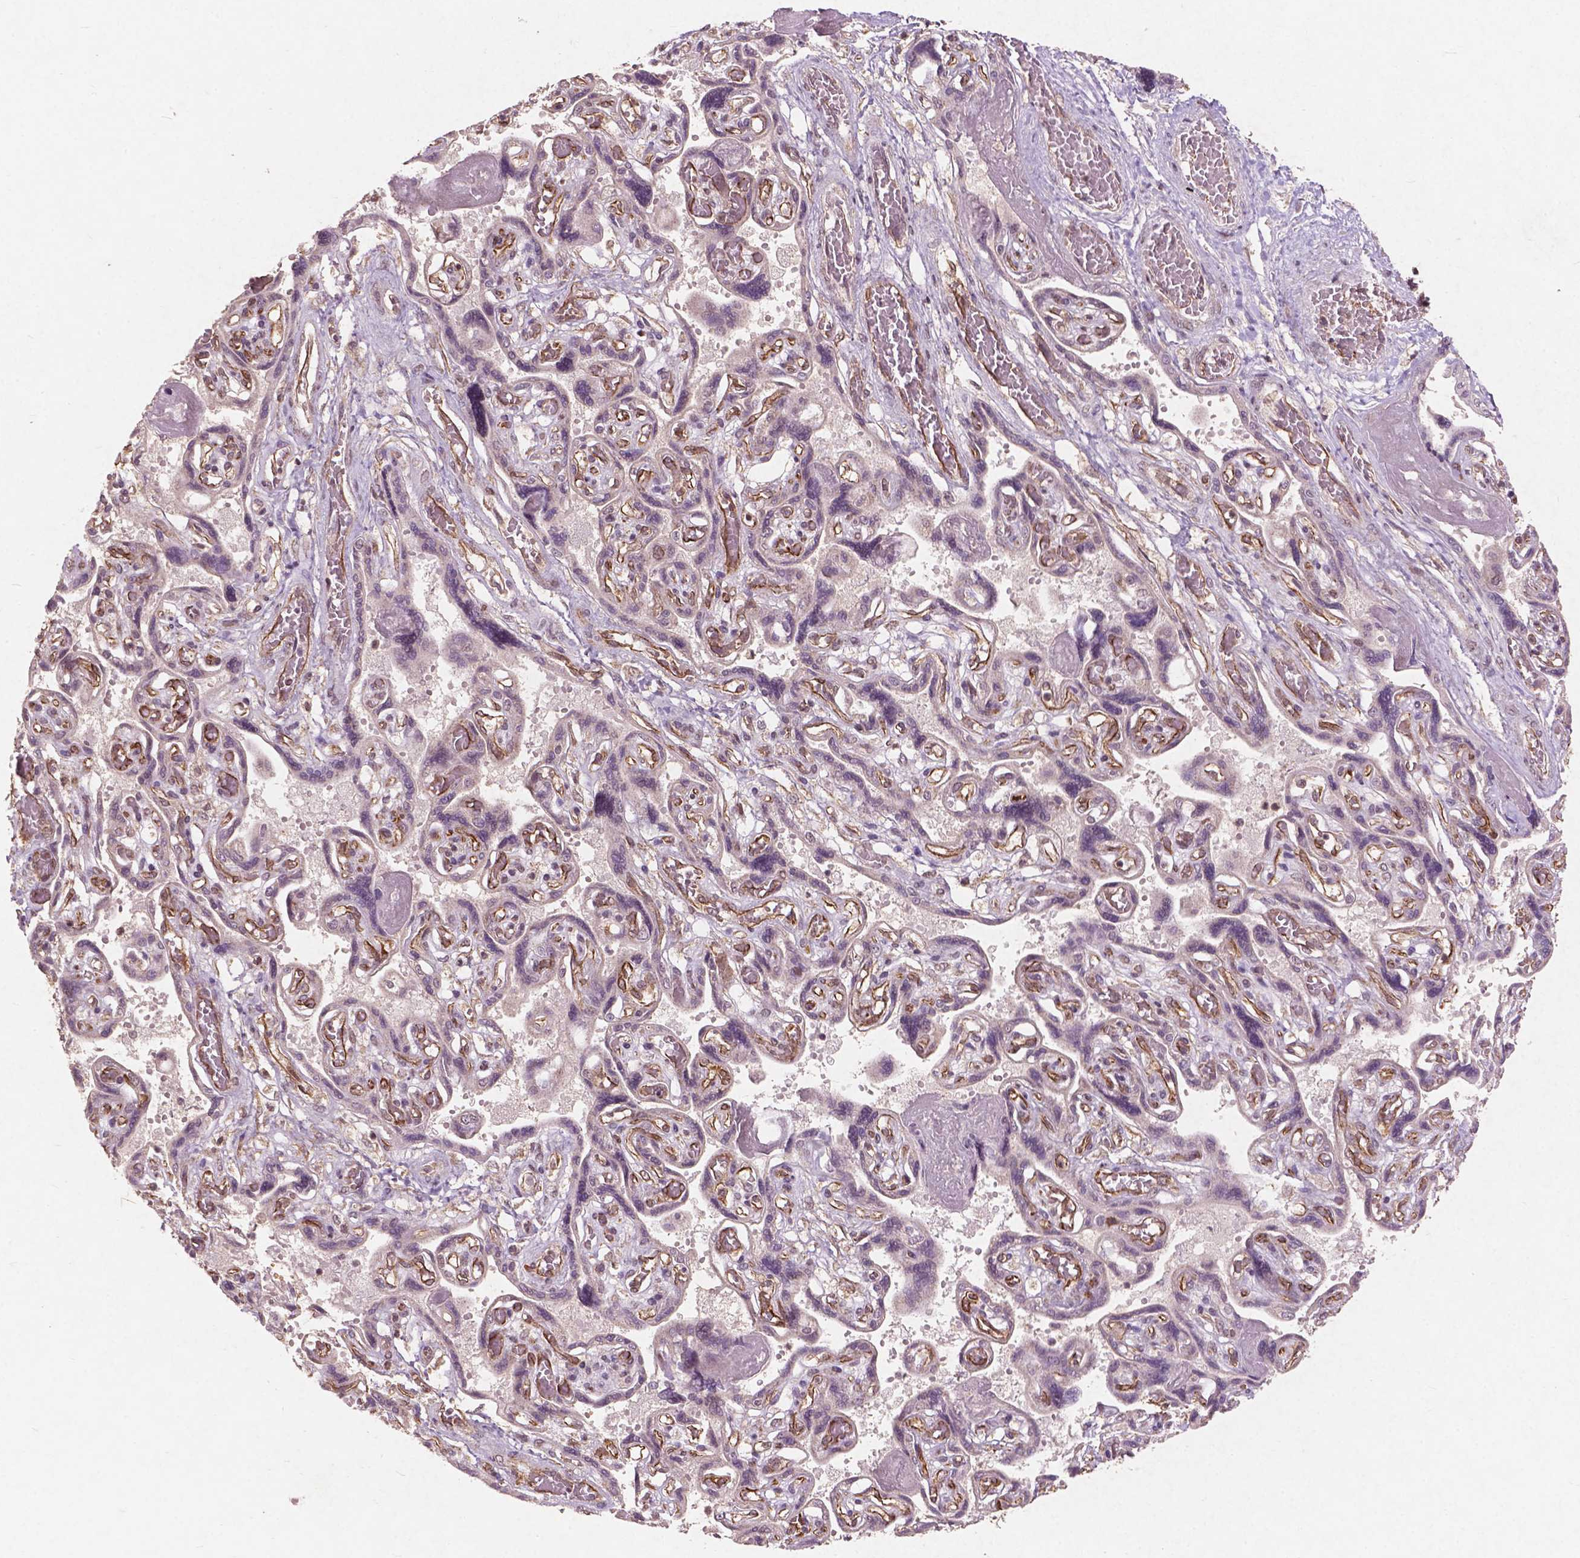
{"staining": {"intensity": "moderate", "quantity": ">75%", "location": "cytoplasmic/membranous"}, "tissue": "placenta", "cell_type": "Decidual cells", "image_type": "normal", "snomed": [{"axis": "morphology", "description": "Normal tissue, NOS"}, {"axis": "topography", "description": "Placenta"}], "caption": "Immunohistochemistry (IHC) micrograph of benign placenta stained for a protein (brown), which shows medium levels of moderate cytoplasmic/membranous staining in about >75% of decidual cells.", "gene": "SMAD2", "patient": {"sex": "female", "age": 32}}